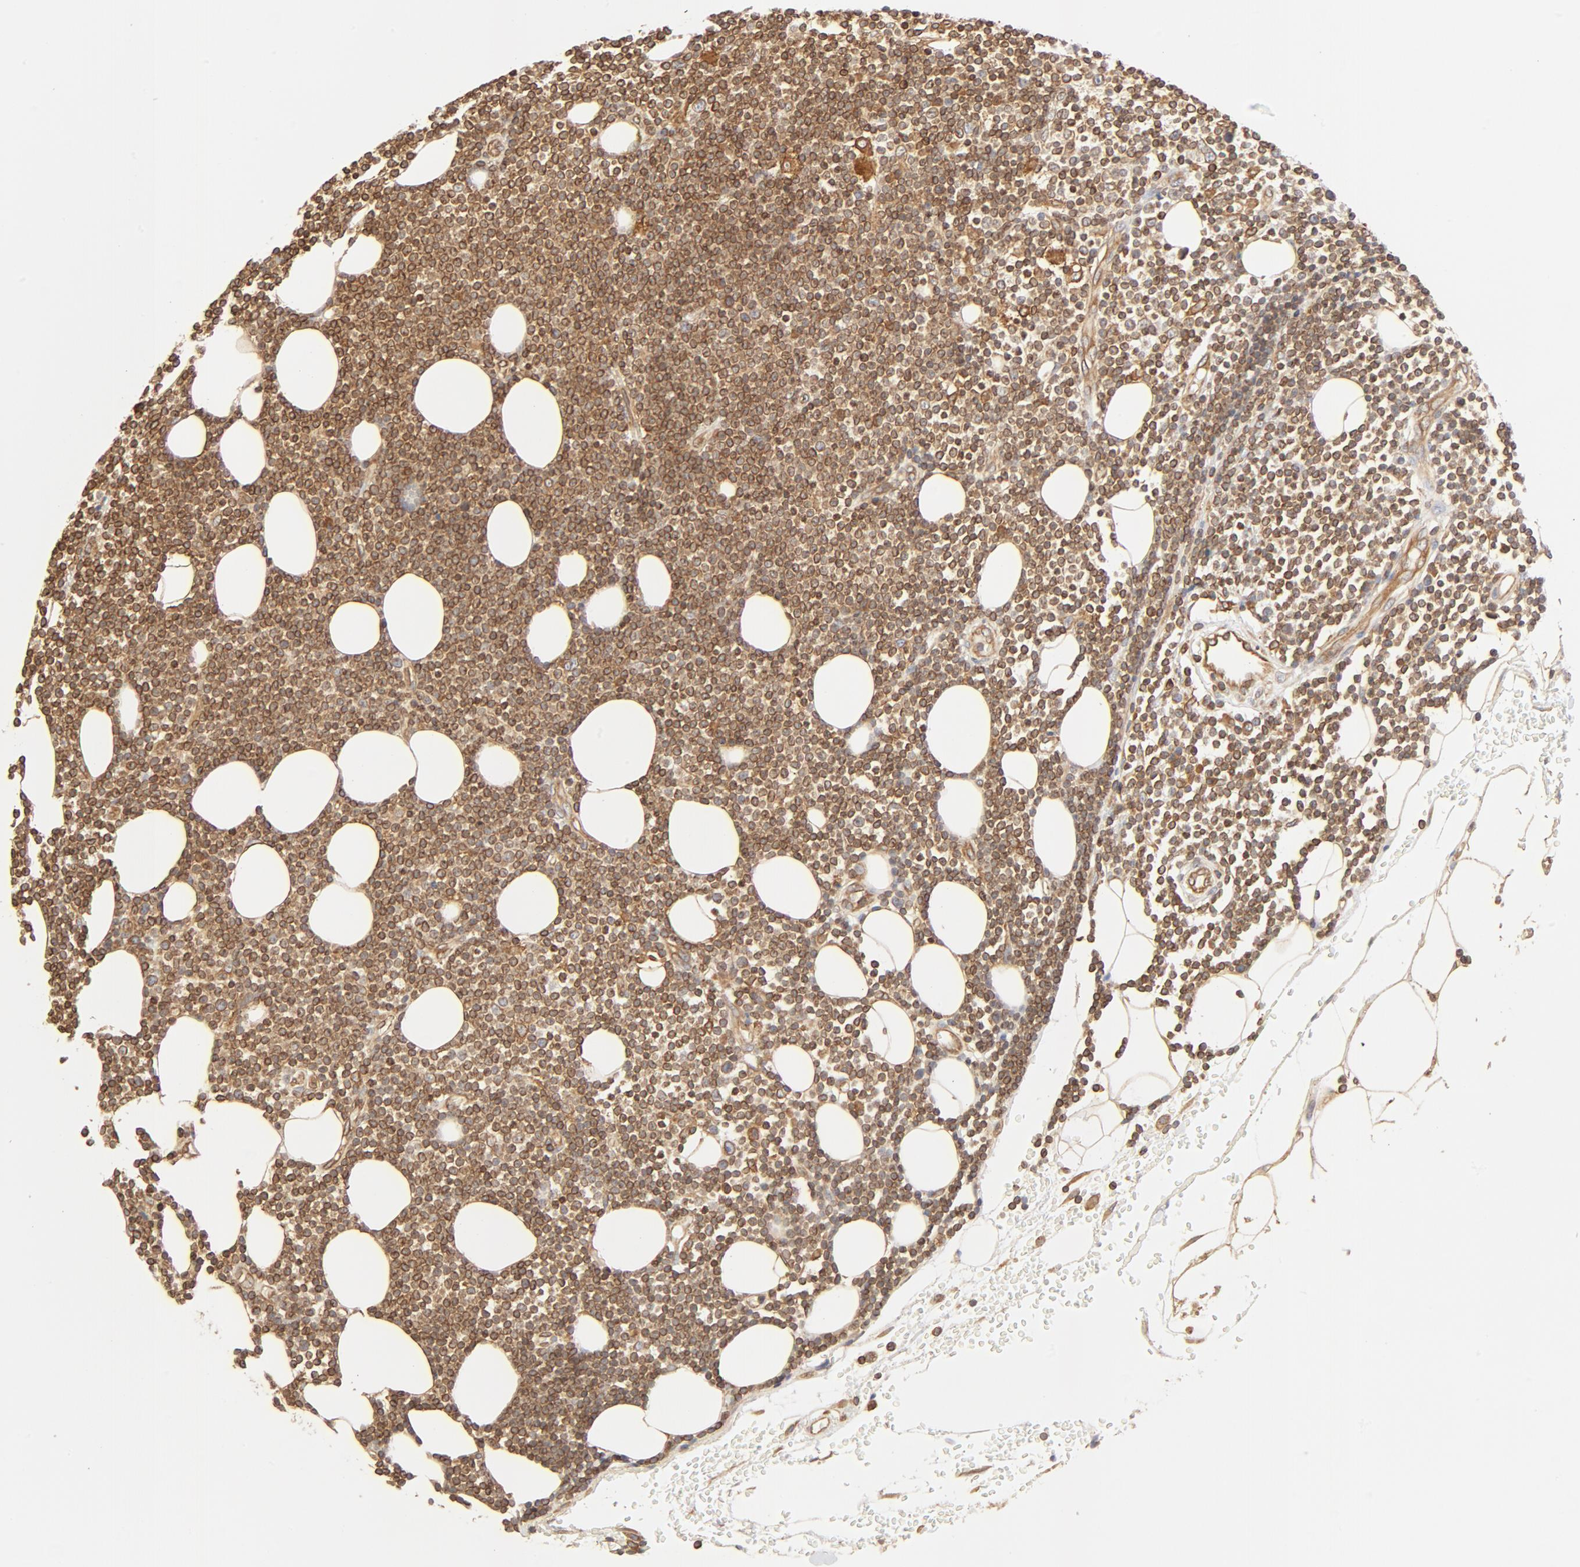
{"staining": {"intensity": "strong", "quantity": ">75%", "location": "cytoplasmic/membranous"}, "tissue": "lymphoma", "cell_type": "Tumor cells", "image_type": "cancer", "snomed": [{"axis": "morphology", "description": "Malignant lymphoma, non-Hodgkin's type, Low grade"}, {"axis": "topography", "description": "Soft tissue"}], "caption": "Low-grade malignant lymphoma, non-Hodgkin's type stained with a protein marker exhibits strong staining in tumor cells.", "gene": "BCAP31", "patient": {"sex": "male", "age": 92}}